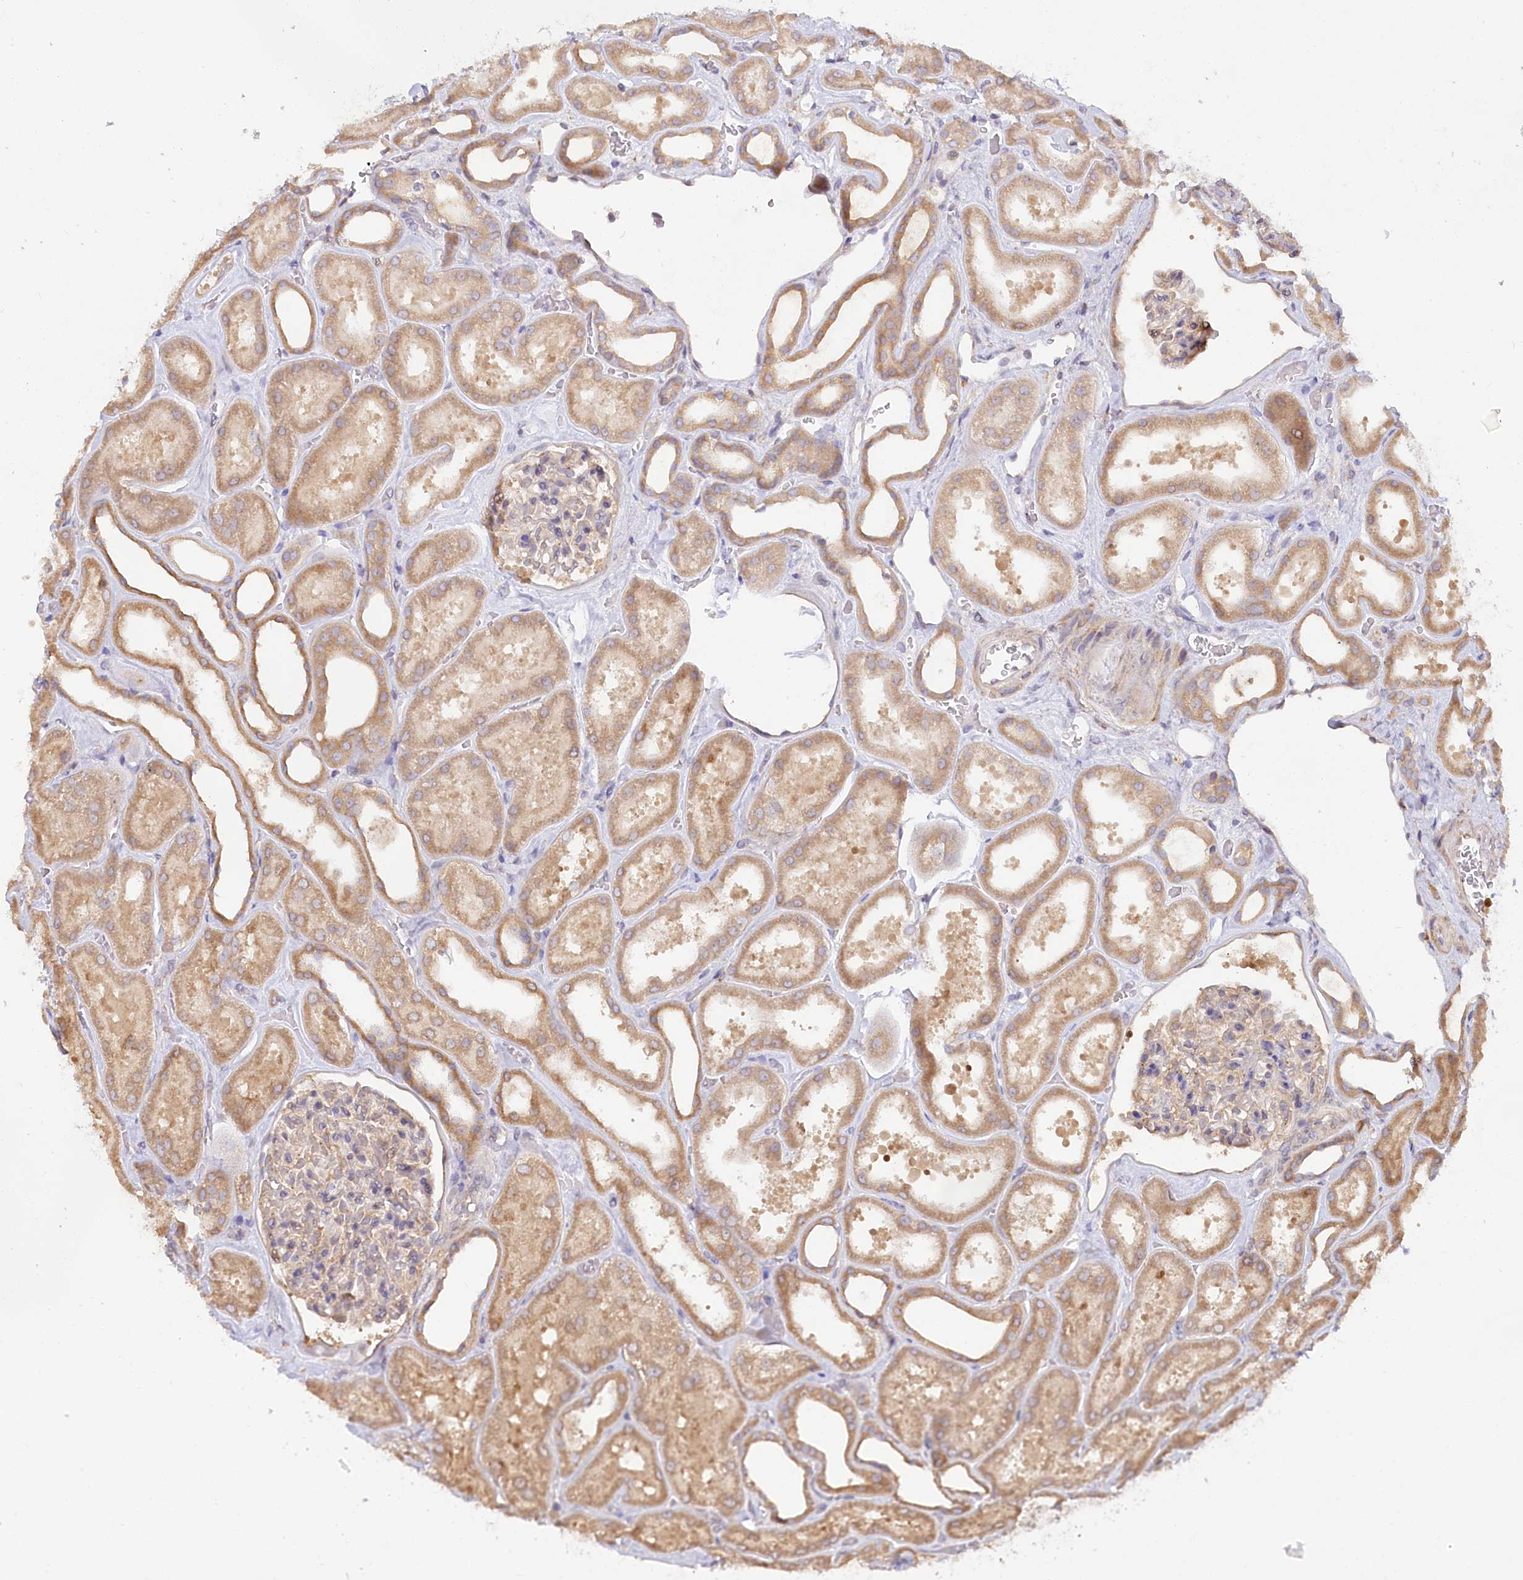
{"staining": {"intensity": "weak", "quantity": "25%-75%", "location": "cytoplasmic/membranous"}, "tissue": "kidney", "cell_type": "Cells in glomeruli", "image_type": "normal", "snomed": [{"axis": "morphology", "description": "Normal tissue, NOS"}, {"axis": "morphology", "description": "Adenocarcinoma, NOS"}, {"axis": "topography", "description": "Kidney"}], "caption": "A low amount of weak cytoplasmic/membranous positivity is present in approximately 25%-75% of cells in glomeruli in unremarkable kidney. (DAB (3,3'-diaminobenzidine) = brown stain, brightfield microscopy at high magnification).", "gene": "PAIP2", "patient": {"sex": "female", "age": 68}}